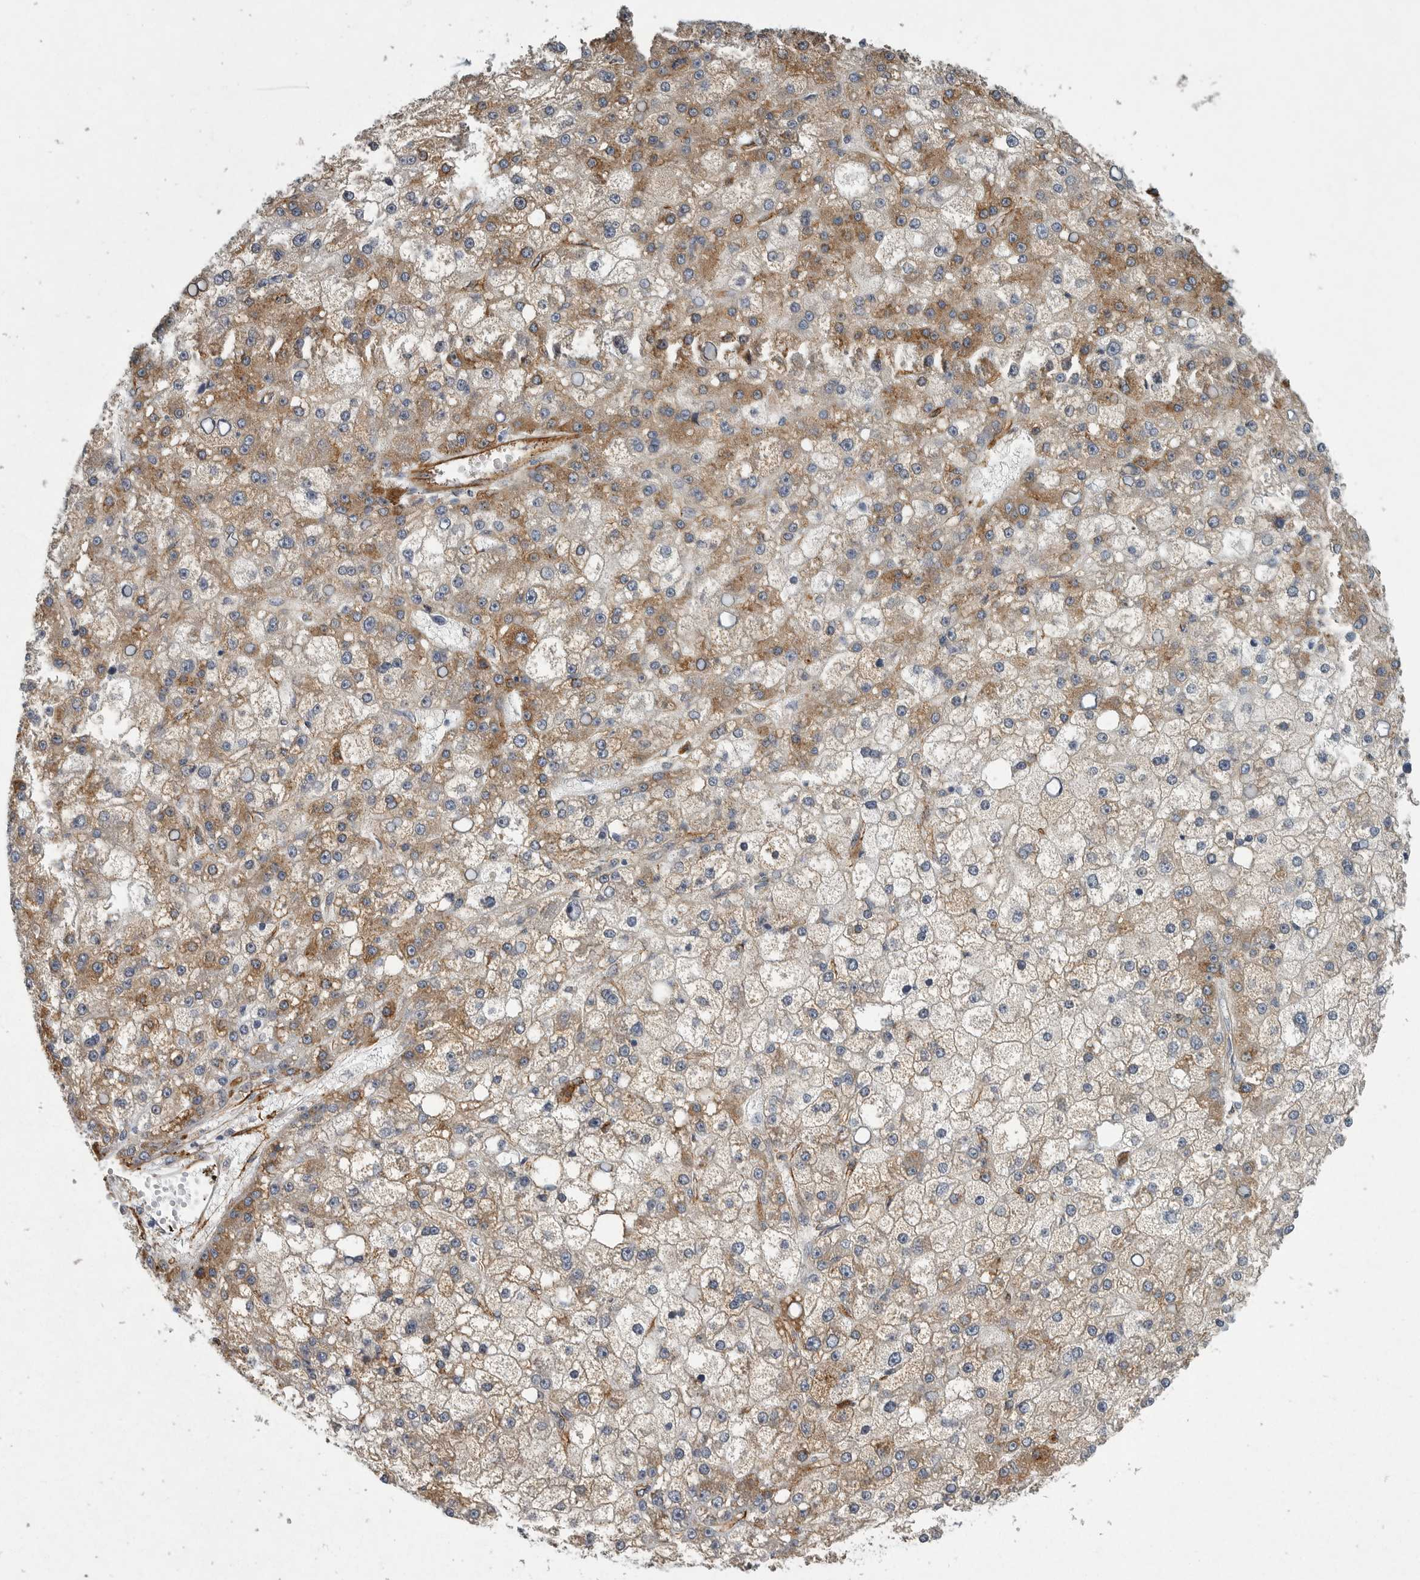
{"staining": {"intensity": "moderate", "quantity": "25%-75%", "location": "cytoplasmic/membranous"}, "tissue": "liver cancer", "cell_type": "Tumor cells", "image_type": "cancer", "snomed": [{"axis": "morphology", "description": "Carcinoma, Hepatocellular, NOS"}, {"axis": "topography", "description": "Liver"}], "caption": "Protein expression analysis of human liver cancer (hepatocellular carcinoma) reveals moderate cytoplasmic/membranous staining in about 25%-75% of tumor cells. (Stains: DAB (3,3'-diaminobenzidine) in brown, nuclei in blue, Microscopy: brightfield microscopy at high magnification).", "gene": "MINPP1", "patient": {"sex": "male", "age": 67}}